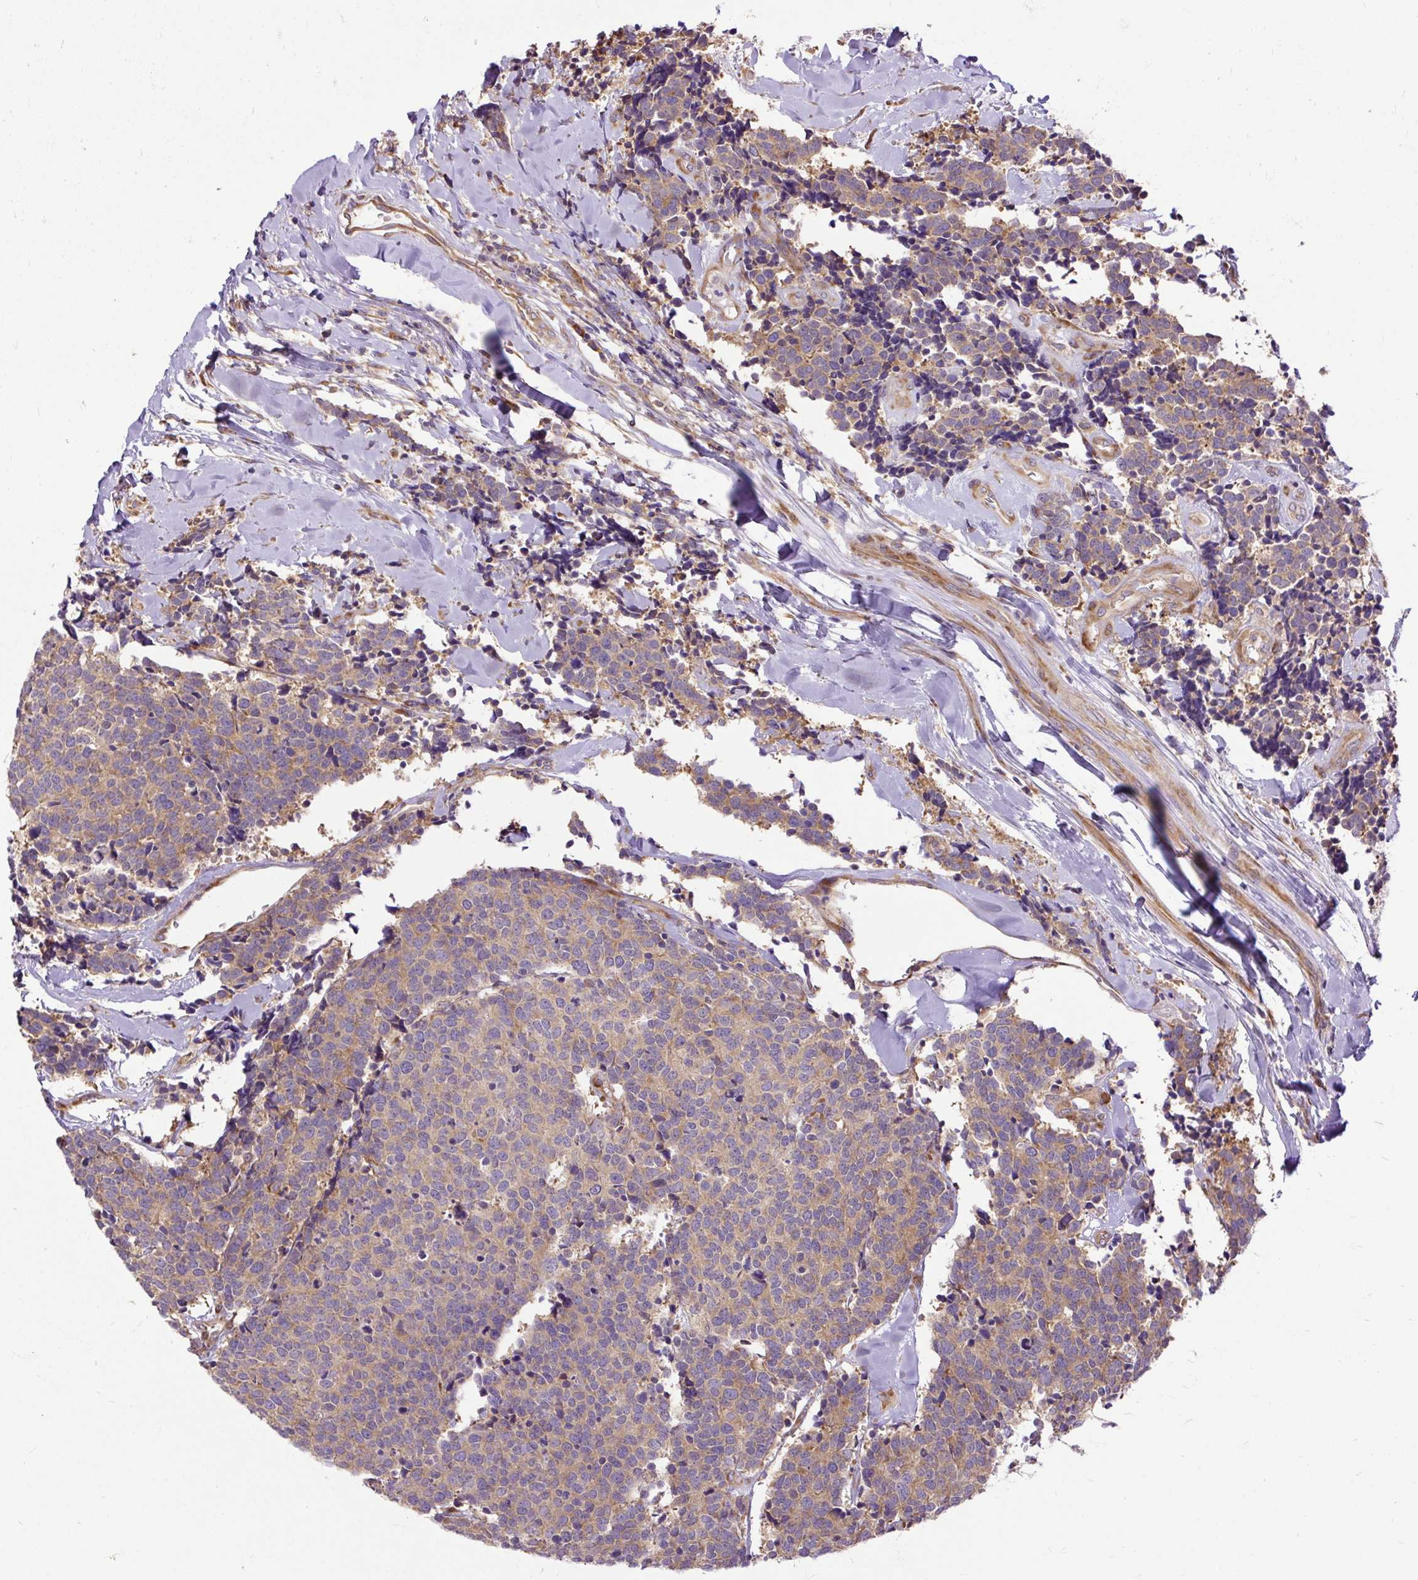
{"staining": {"intensity": "weak", "quantity": "25%-75%", "location": "cytoplasmic/membranous"}, "tissue": "carcinoid", "cell_type": "Tumor cells", "image_type": "cancer", "snomed": [{"axis": "morphology", "description": "Carcinoid, malignant, NOS"}, {"axis": "topography", "description": "Skin"}], "caption": "Approximately 25%-75% of tumor cells in human malignant carcinoid reveal weak cytoplasmic/membranous protein positivity as visualized by brown immunohistochemical staining.", "gene": "RPS5", "patient": {"sex": "female", "age": 79}}